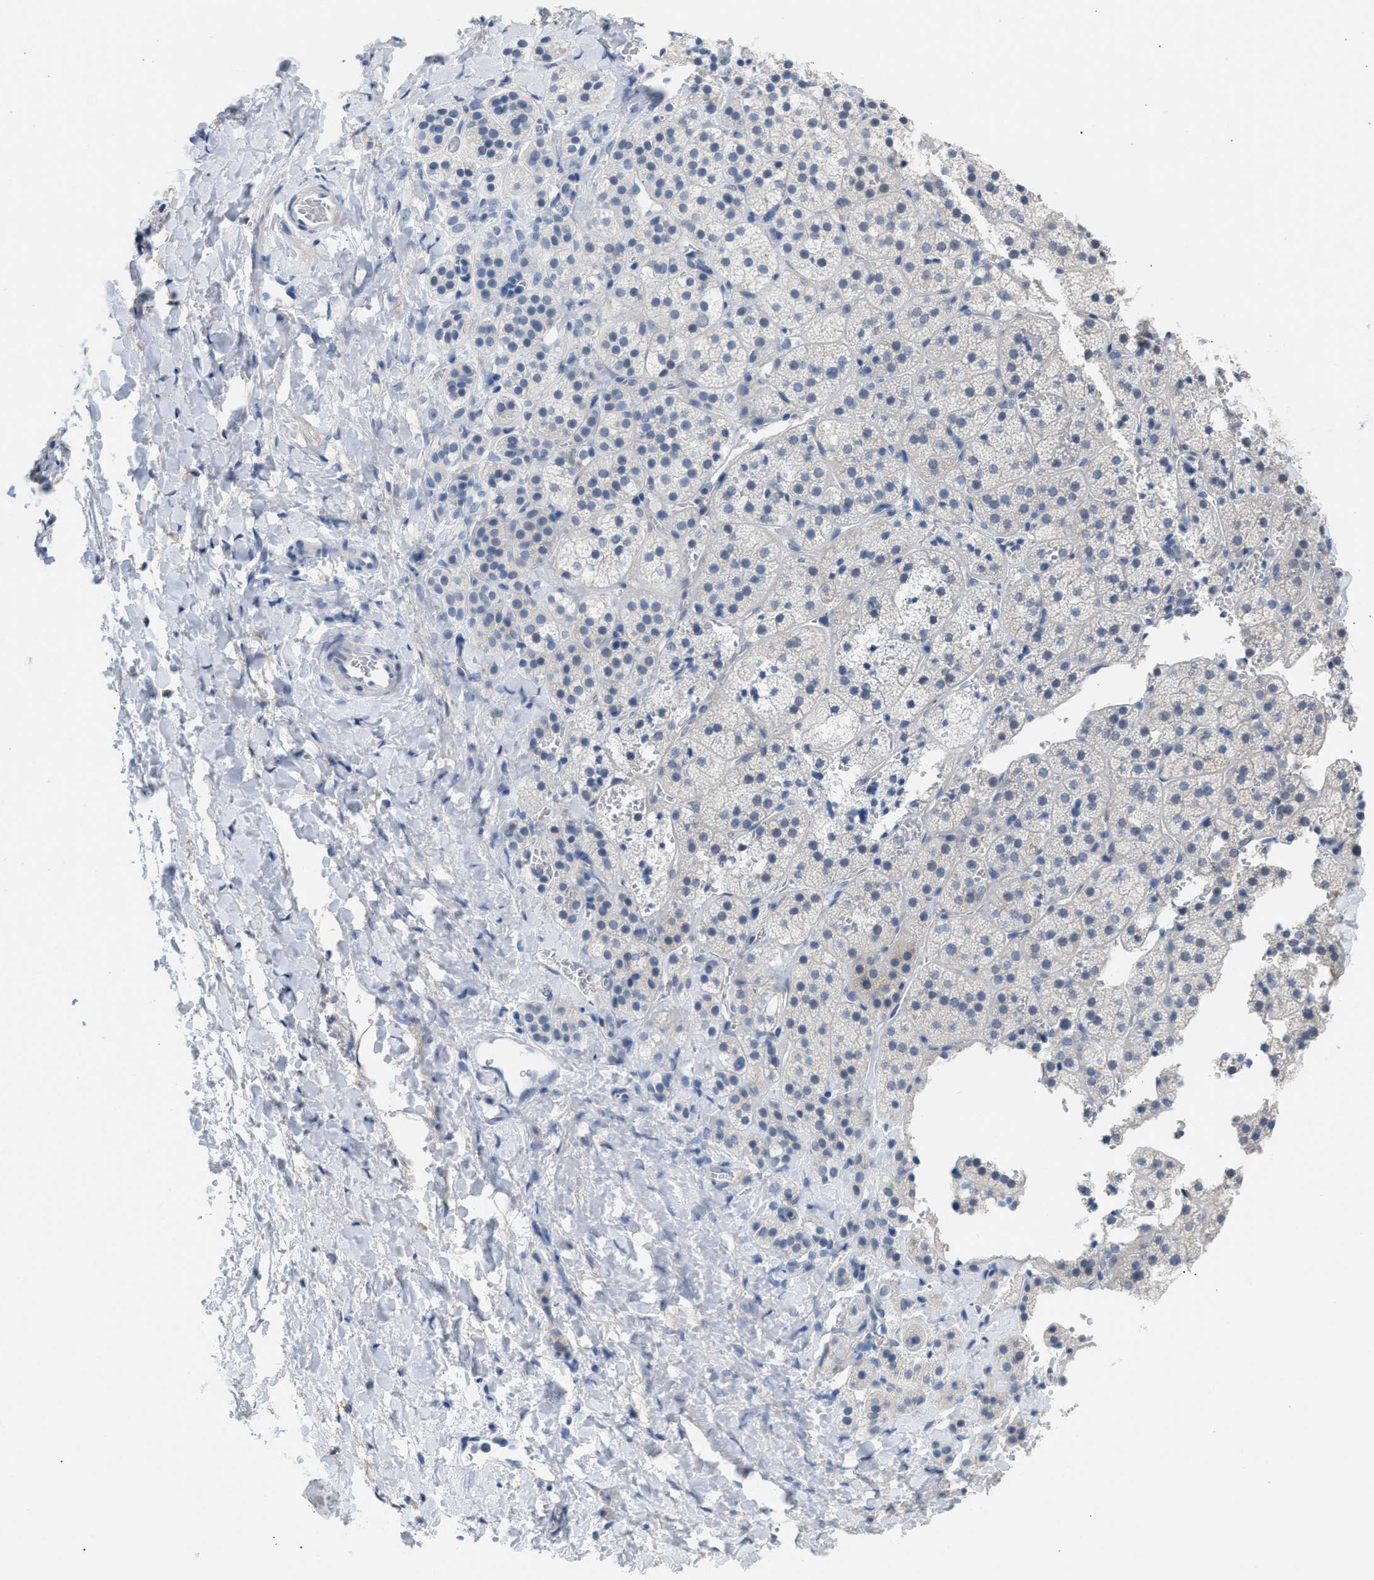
{"staining": {"intensity": "negative", "quantity": "none", "location": "none"}, "tissue": "adrenal gland", "cell_type": "Glandular cells", "image_type": "normal", "snomed": [{"axis": "morphology", "description": "Normal tissue, NOS"}, {"axis": "topography", "description": "Adrenal gland"}], "caption": "A micrograph of adrenal gland stained for a protein shows no brown staining in glandular cells. (Immunohistochemistry, brightfield microscopy, high magnification).", "gene": "ERBB2", "patient": {"sex": "female", "age": 44}}